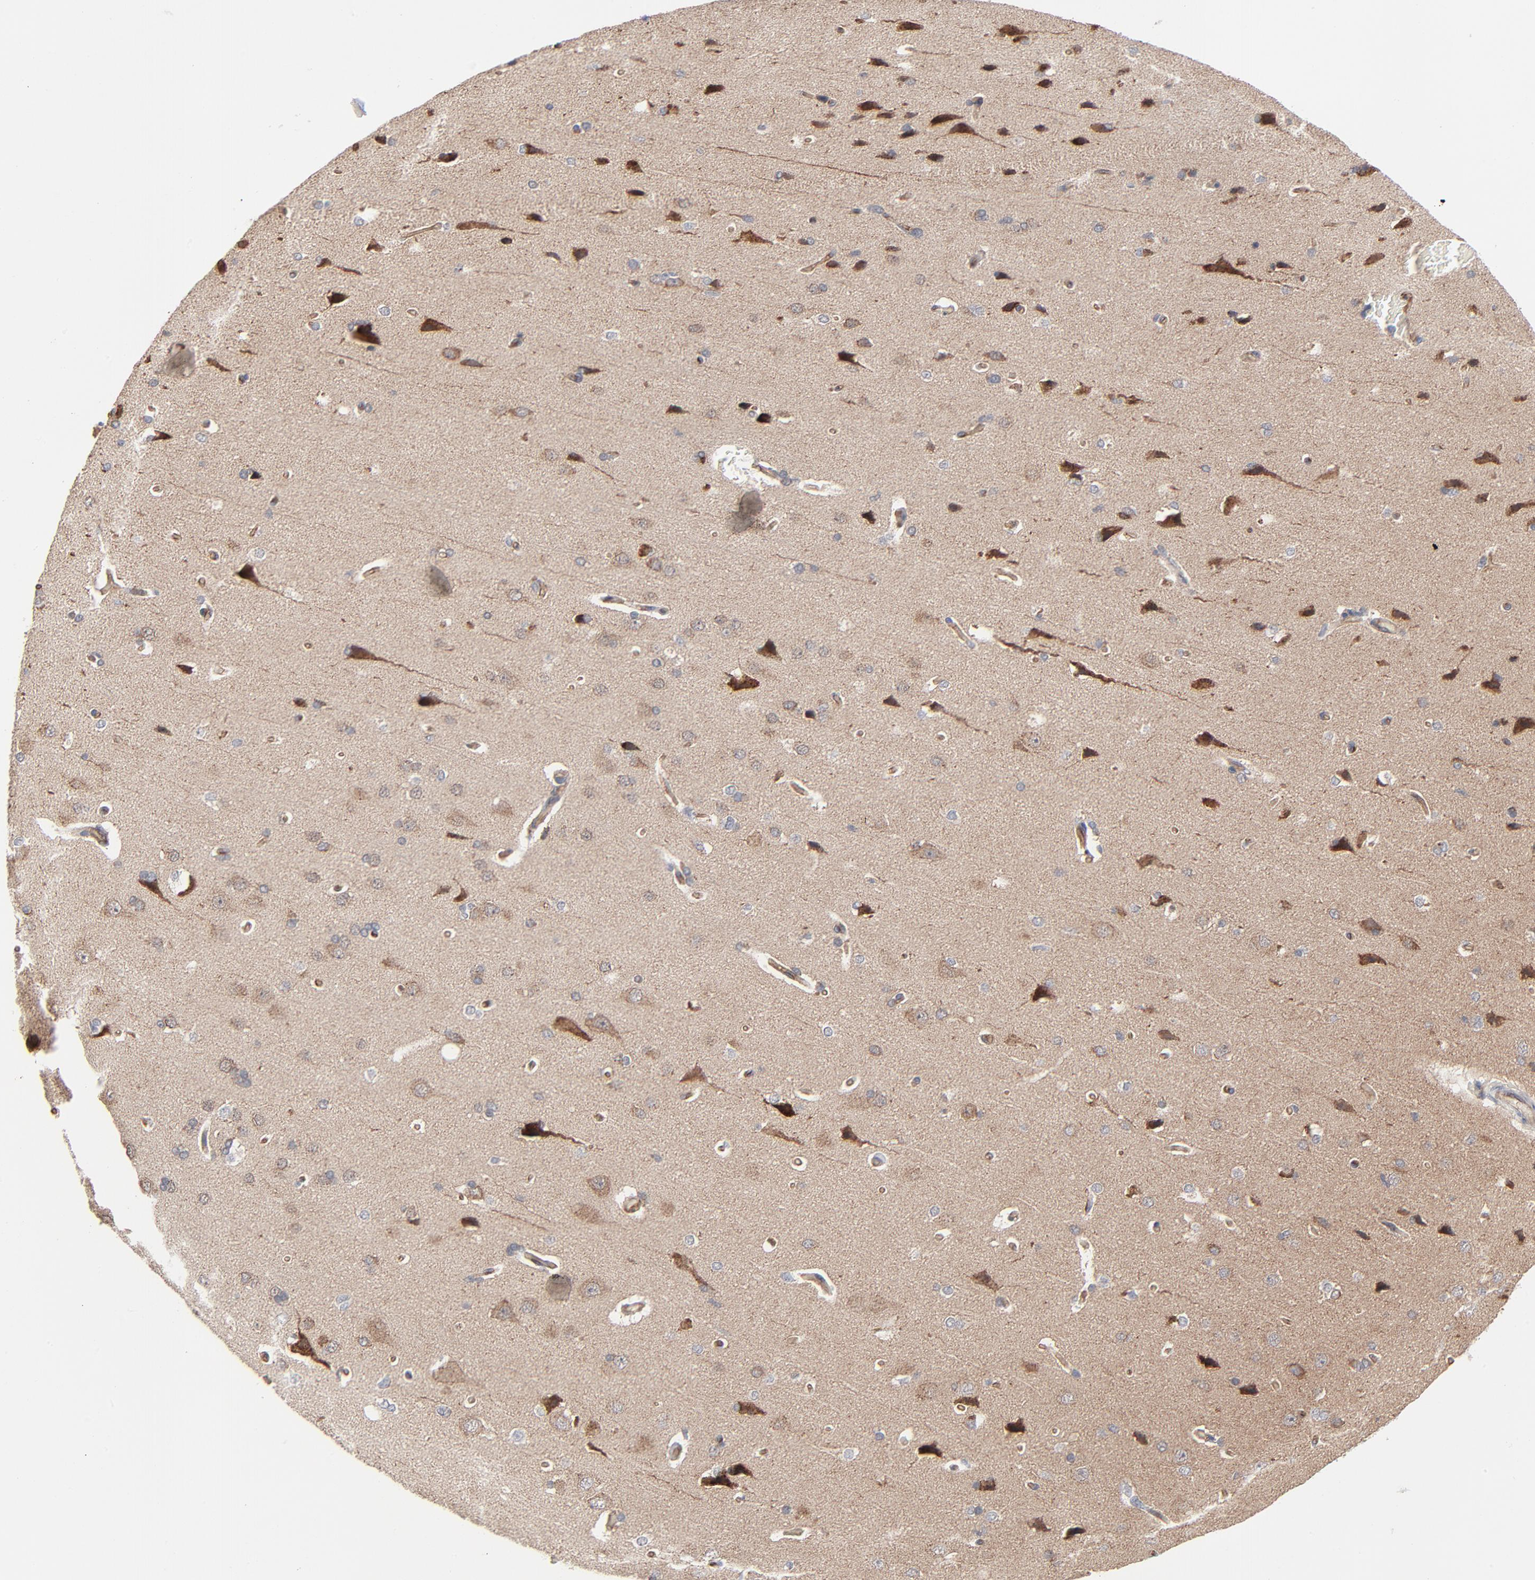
{"staining": {"intensity": "weak", "quantity": ">75%", "location": "cytoplasmic/membranous"}, "tissue": "cerebral cortex", "cell_type": "Endothelial cells", "image_type": "normal", "snomed": [{"axis": "morphology", "description": "Normal tissue, NOS"}, {"axis": "topography", "description": "Cerebral cortex"}], "caption": "Immunohistochemical staining of unremarkable cerebral cortex demonstrates weak cytoplasmic/membranous protein expression in about >75% of endothelial cells.", "gene": "ABLIM3", "patient": {"sex": "male", "age": 62}}